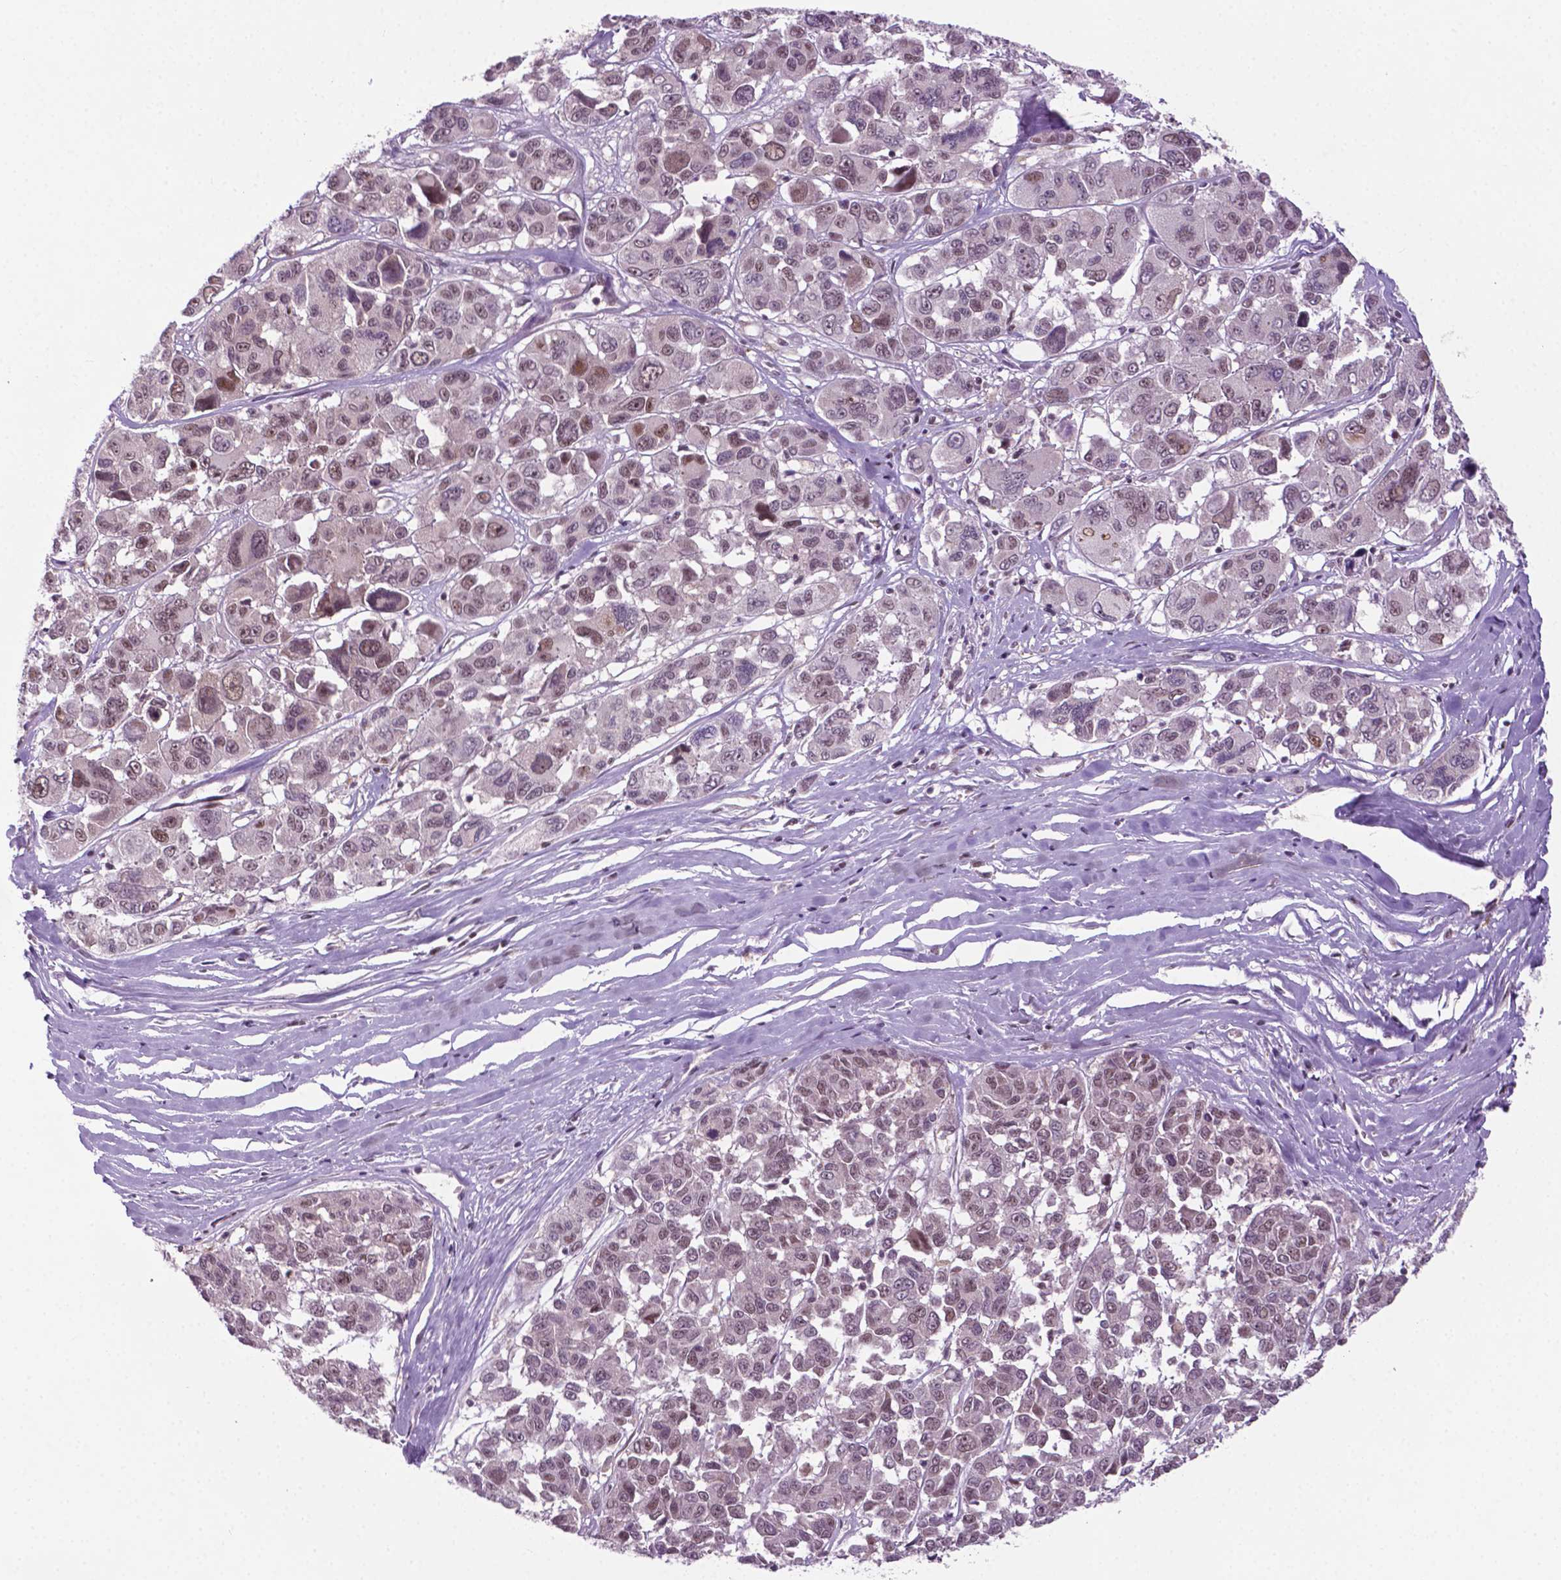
{"staining": {"intensity": "moderate", "quantity": "25%-75%", "location": "nuclear"}, "tissue": "melanoma", "cell_type": "Tumor cells", "image_type": "cancer", "snomed": [{"axis": "morphology", "description": "Malignant melanoma, NOS"}, {"axis": "topography", "description": "Skin"}], "caption": "A brown stain highlights moderate nuclear staining of a protein in human malignant melanoma tumor cells.", "gene": "PHAX", "patient": {"sex": "female", "age": 66}}